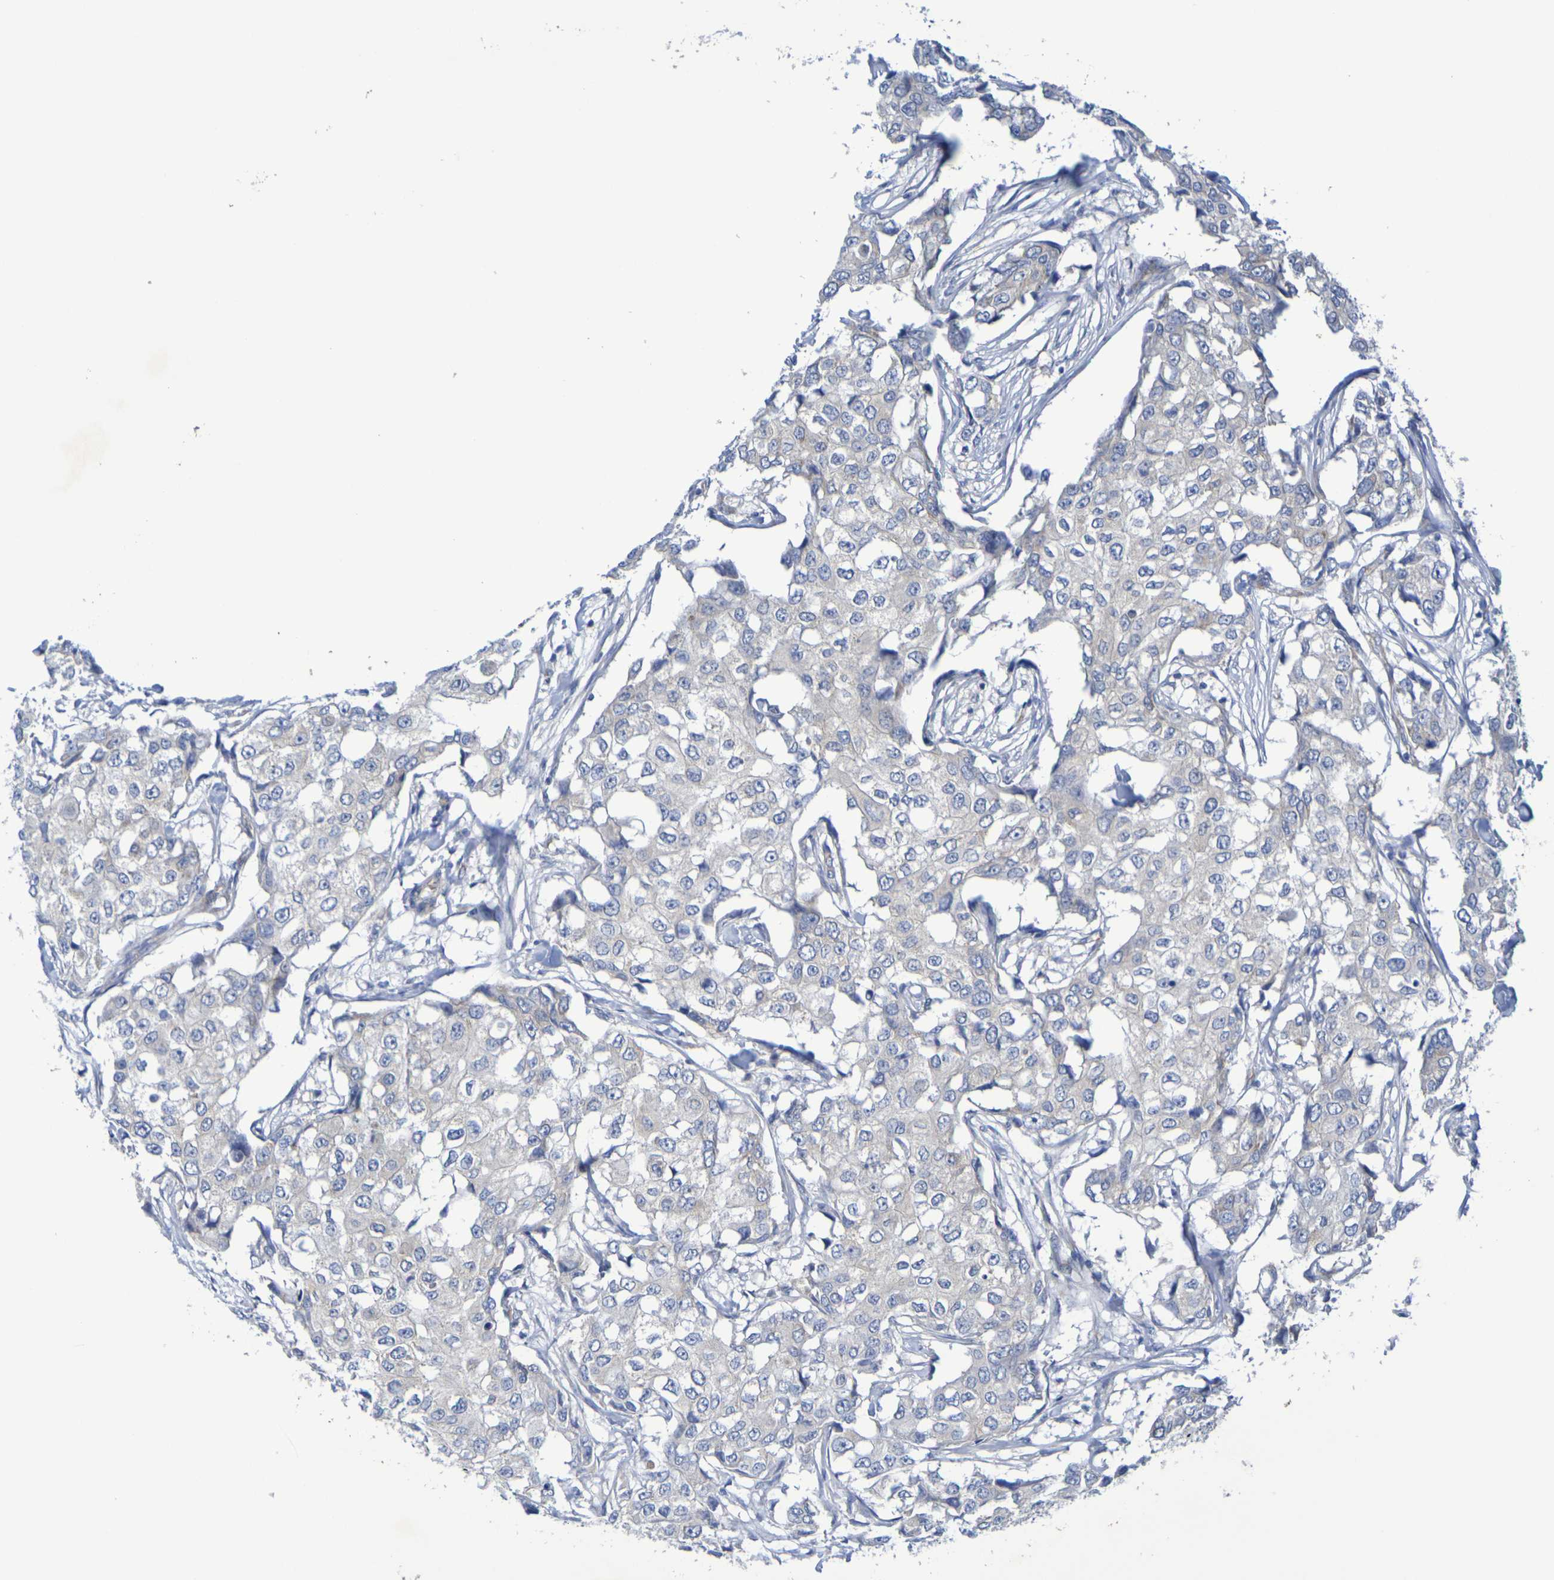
{"staining": {"intensity": "weak", "quantity": "<25%", "location": "cytoplasmic/membranous"}, "tissue": "breast cancer", "cell_type": "Tumor cells", "image_type": "cancer", "snomed": [{"axis": "morphology", "description": "Duct carcinoma"}, {"axis": "topography", "description": "Breast"}], "caption": "DAB immunohistochemical staining of intraductal carcinoma (breast) reveals no significant staining in tumor cells. (IHC, brightfield microscopy, high magnification).", "gene": "TMCC3", "patient": {"sex": "female", "age": 27}}